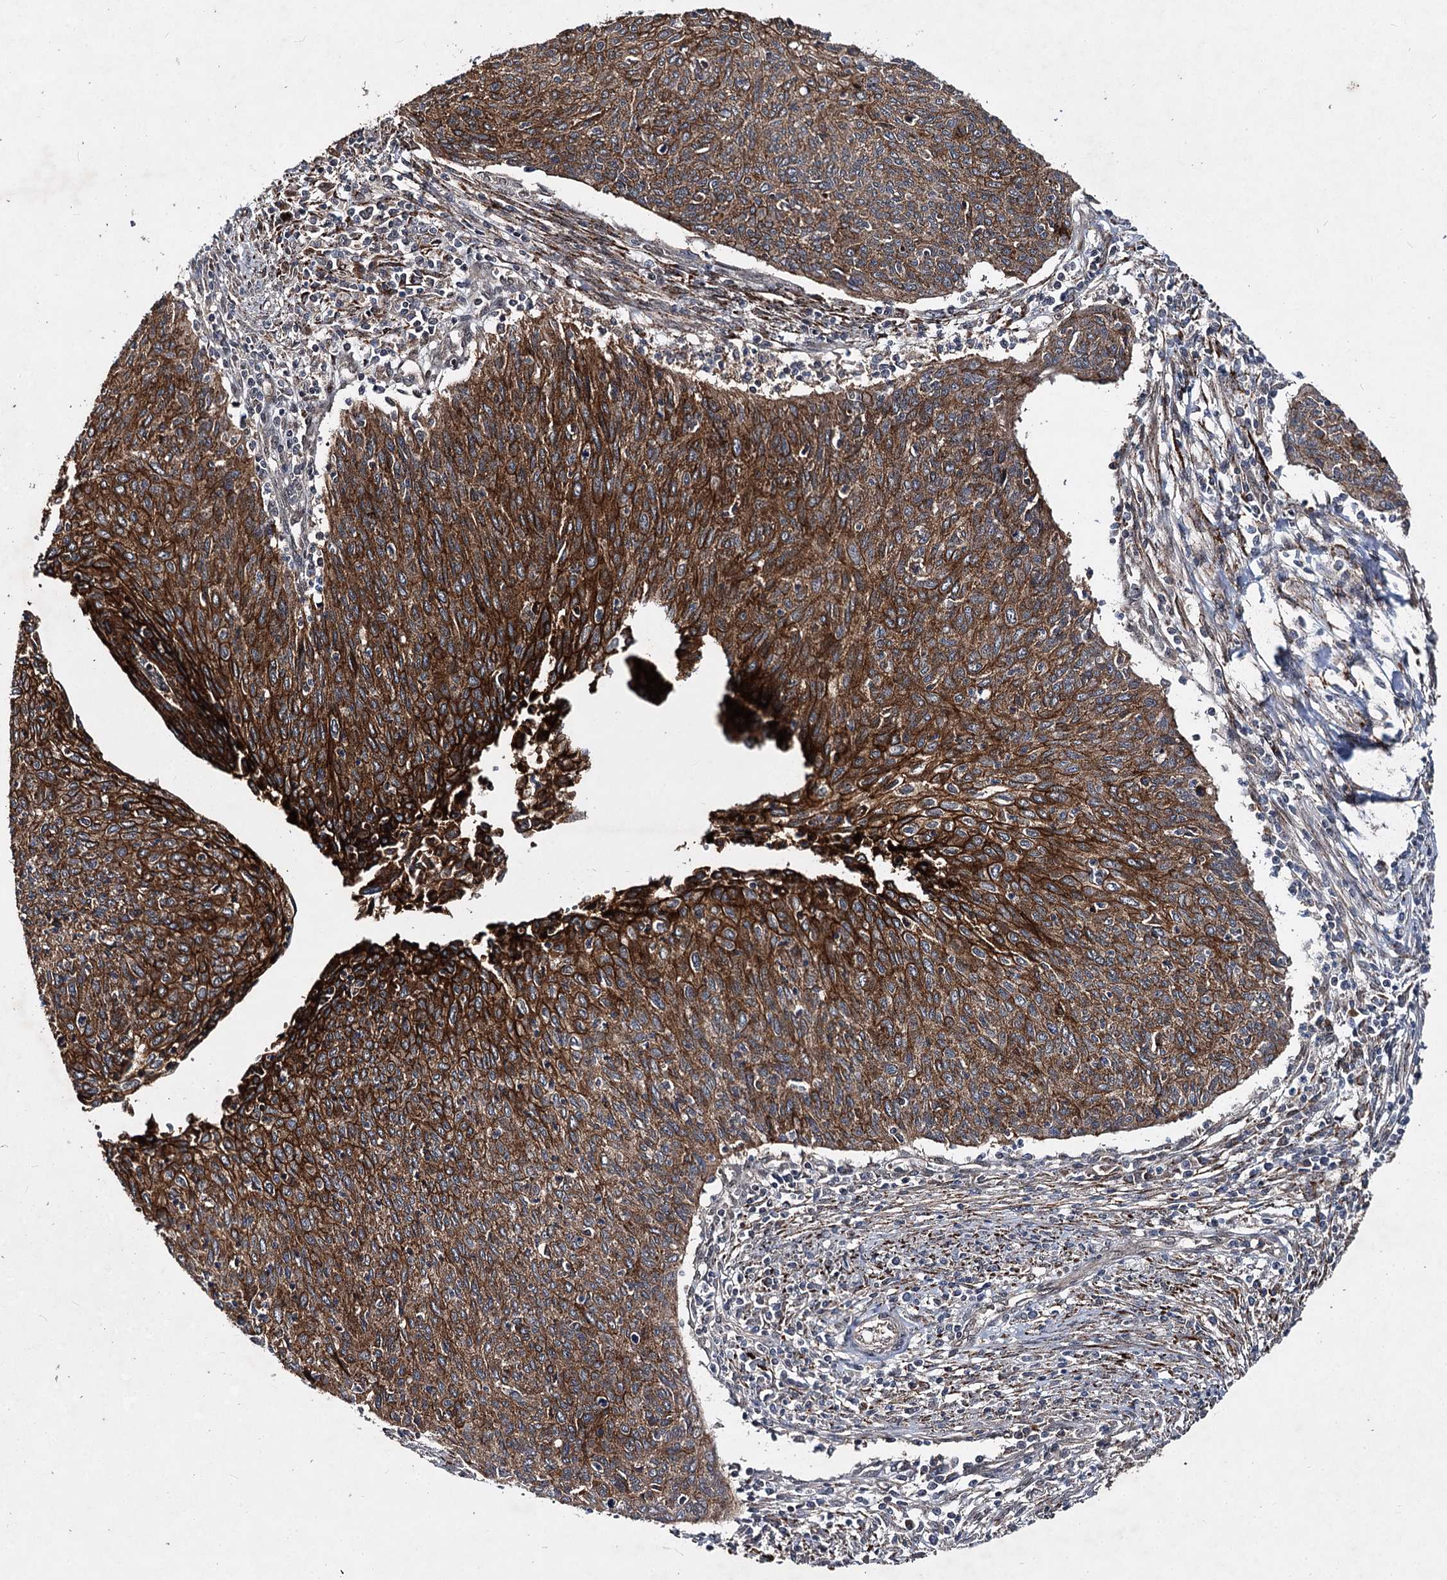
{"staining": {"intensity": "strong", "quantity": ">75%", "location": "cytoplasmic/membranous"}, "tissue": "cervical cancer", "cell_type": "Tumor cells", "image_type": "cancer", "snomed": [{"axis": "morphology", "description": "Squamous cell carcinoma, NOS"}, {"axis": "topography", "description": "Cervix"}], "caption": "Immunohistochemistry staining of squamous cell carcinoma (cervical), which demonstrates high levels of strong cytoplasmic/membranous staining in about >75% of tumor cells indicating strong cytoplasmic/membranous protein positivity. The staining was performed using DAB (3,3'-diaminobenzidine) (brown) for protein detection and nuclei were counterstained in hematoxylin (blue).", "gene": "MSANTD2", "patient": {"sex": "female", "age": 38}}